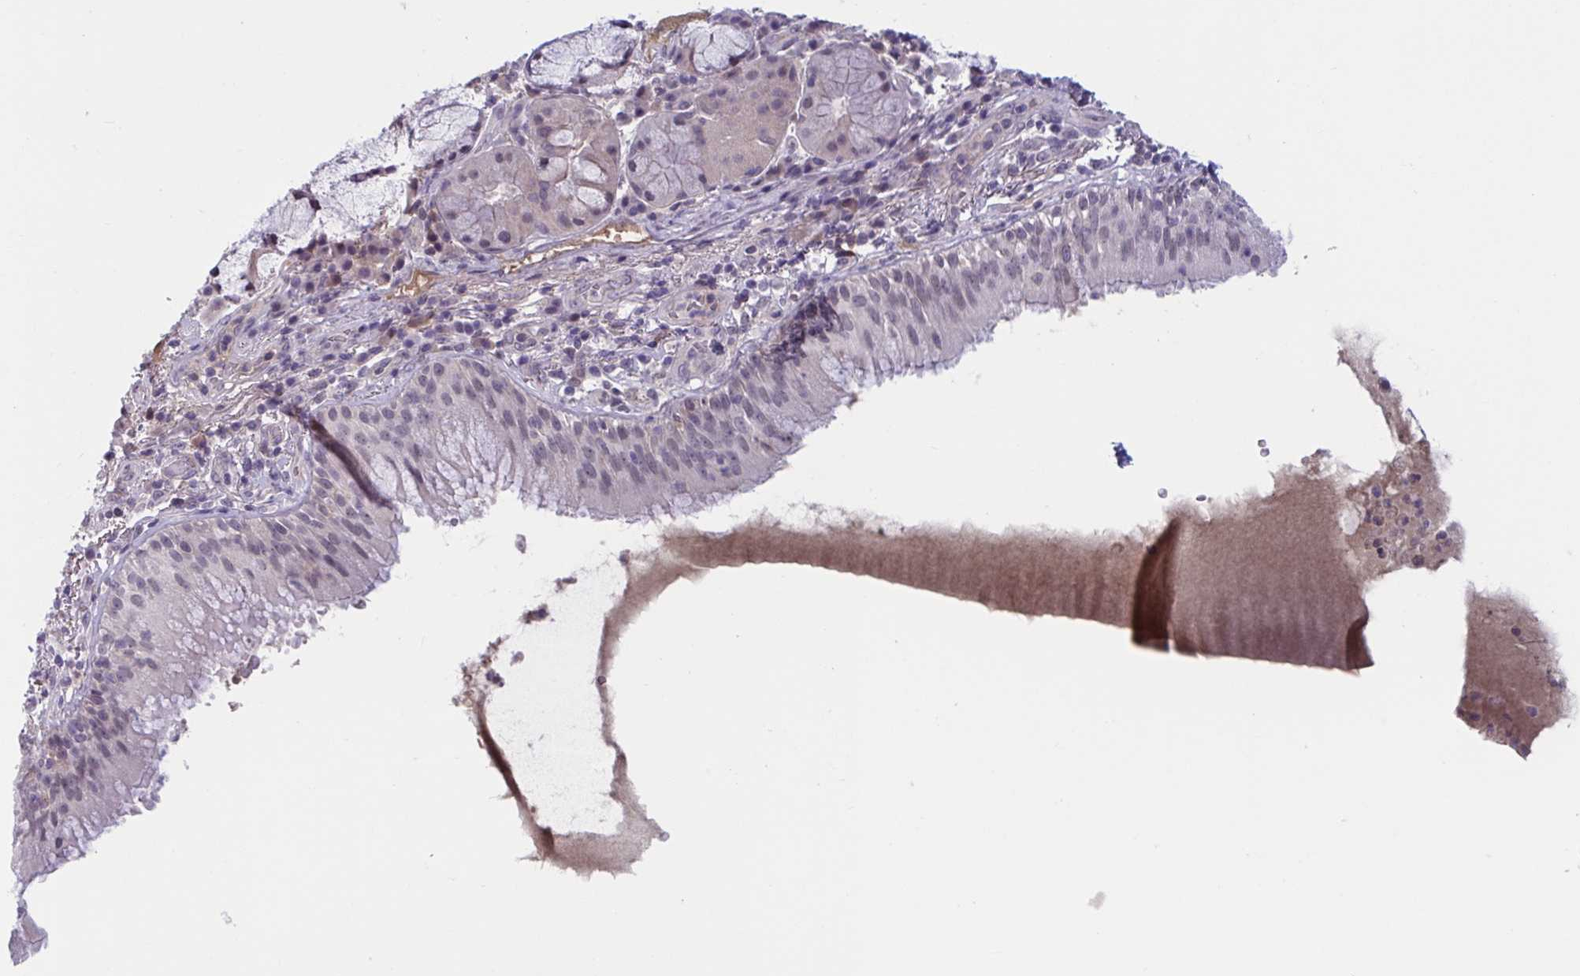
{"staining": {"intensity": "weak", "quantity": "<25%", "location": "nuclear"}, "tissue": "bronchus", "cell_type": "Respiratory epithelial cells", "image_type": "normal", "snomed": [{"axis": "morphology", "description": "Normal tissue, NOS"}, {"axis": "topography", "description": "Cartilage tissue"}, {"axis": "topography", "description": "Bronchus"}], "caption": "Immunohistochemistry (IHC) image of benign bronchus: bronchus stained with DAB exhibits no significant protein staining in respiratory epithelial cells. (DAB (3,3'-diaminobenzidine) immunohistochemistry (IHC) with hematoxylin counter stain).", "gene": "TTC7B", "patient": {"sex": "male", "age": 56}}